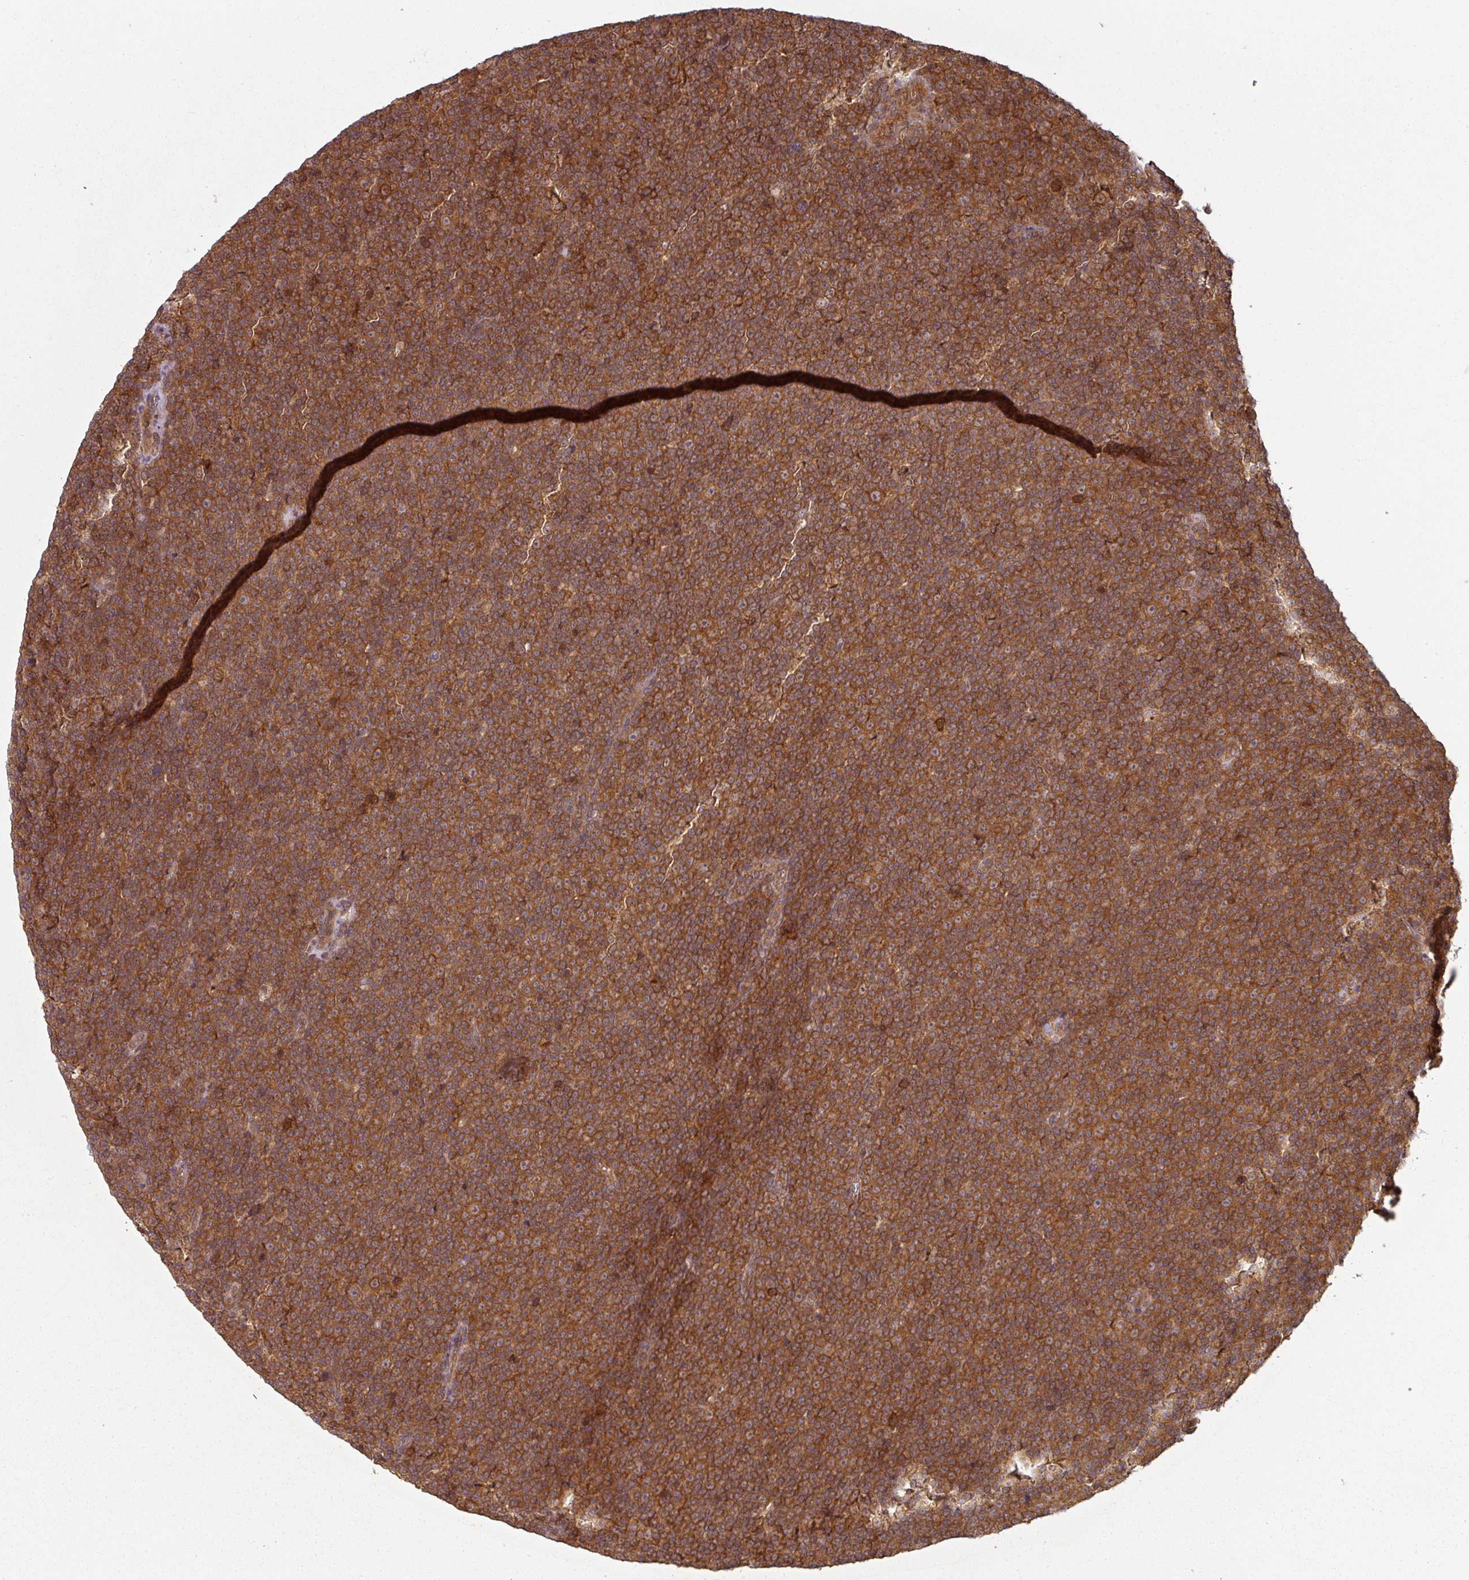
{"staining": {"intensity": "strong", "quantity": ">75%", "location": "cytoplasmic/membranous"}, "tissue": "lymphoma", "cell_type": "Tumor cells", "image_type": "cancer", "snomed": [{"axis": "morphology", "description": "Malignant lymphoma, non-Hodgkin's type, Low grade"}, {"axis": "topography", "description": "Lymph node"}], "caption": "Brown immunohistochemical staining in malignant lymphoma, non-Hodgkin's type (low-grade) shows strong cytoplasmic/membranous expression in approximately >75% of tumor cells.", "gene": "EIF4EBP2", "patient": {"sex": "female", "age": 67}}